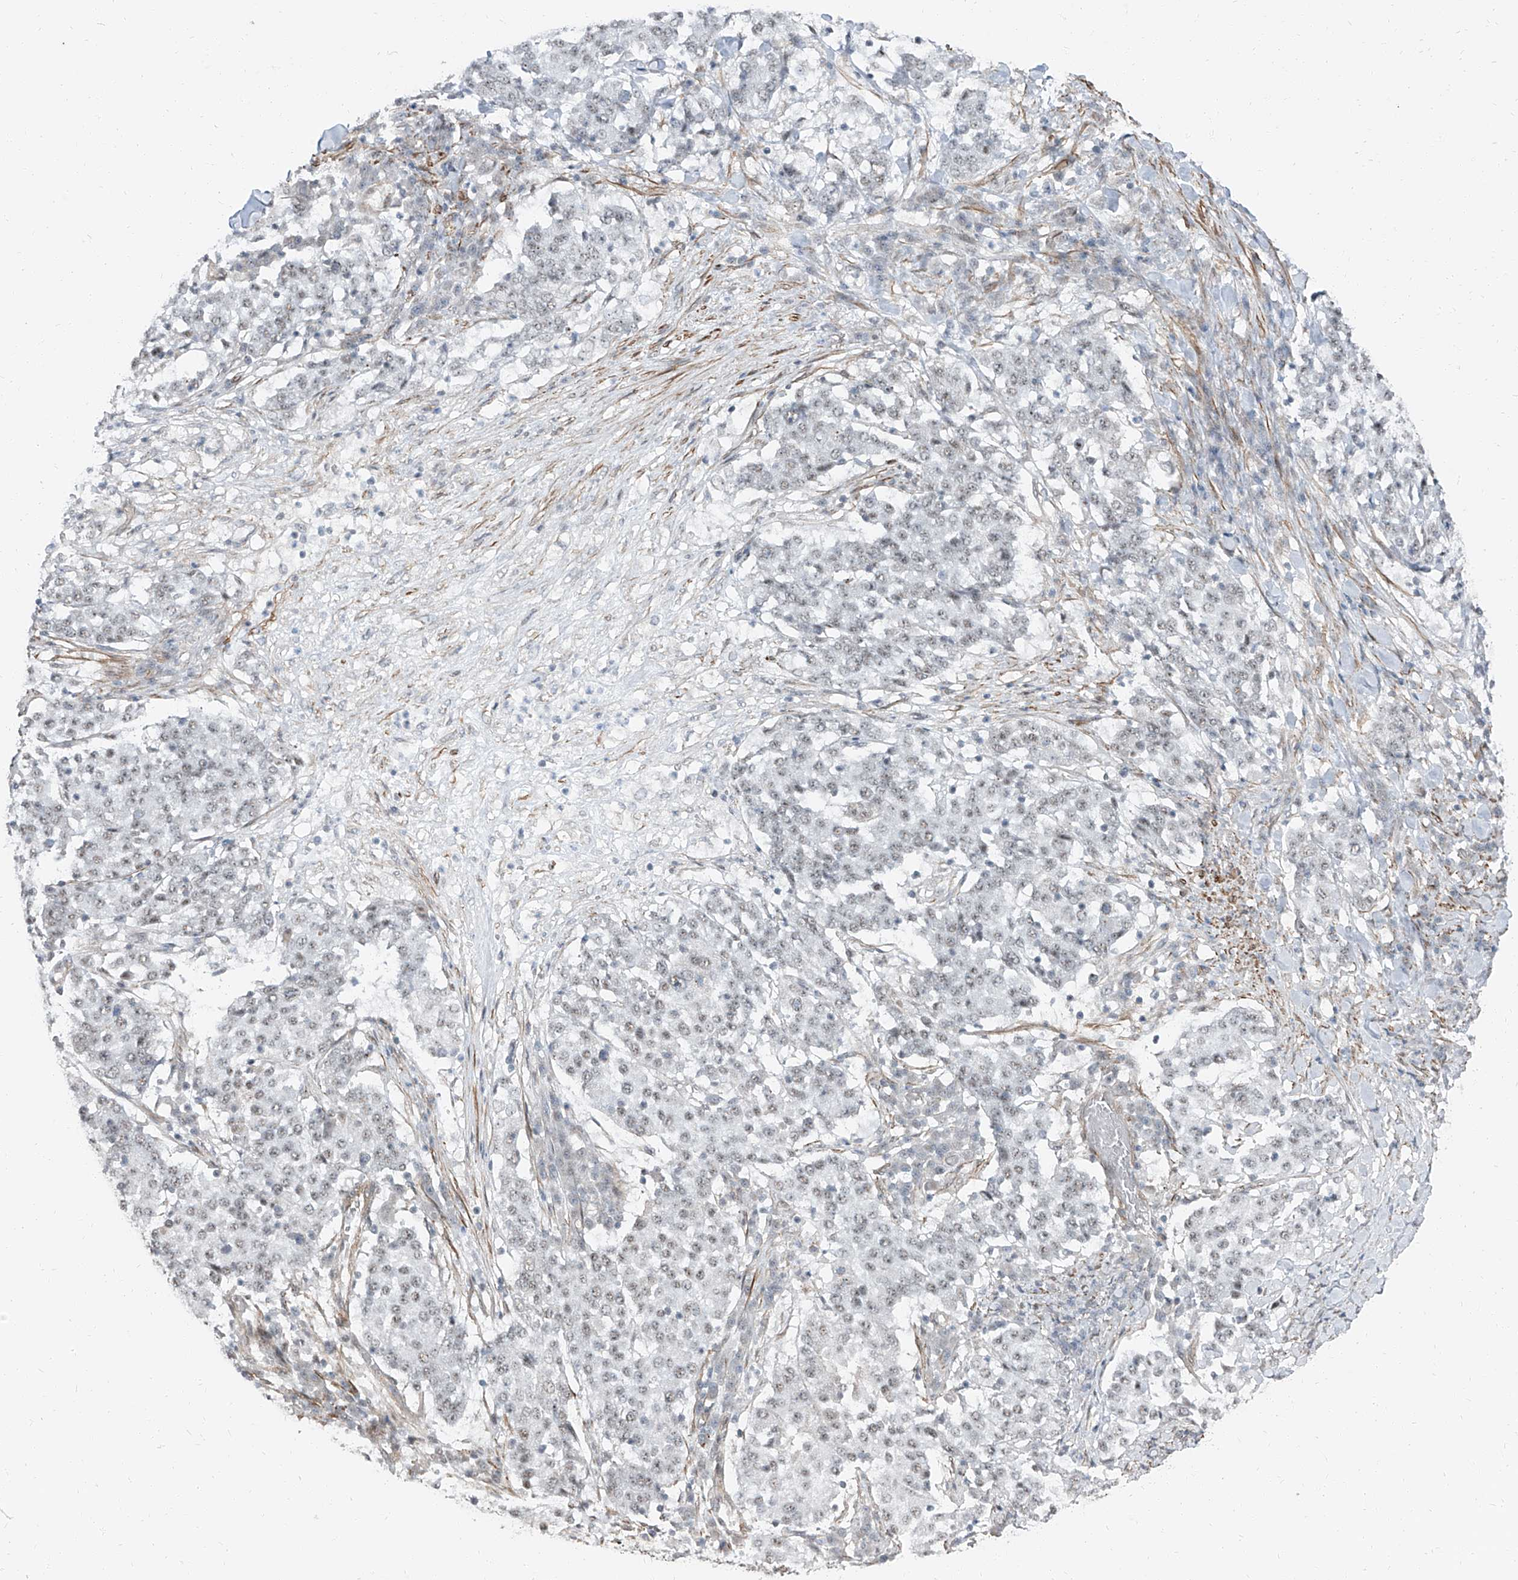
{"staining": {"intensity": "weak", "quantity": "<25%", "location": "nuclear"}, "tissue": "stomach cancer", "cell_type": "Tumor cells", "image_type": "cancer", "snomed": [{"axis": "morphology", "description": "Adenocarcinoma, NOS"}, {"axis": "topography", "description": "Stomach"}], "caption": "Tumor cells show no significant protein positivity in adenocarcinoma (stomach).", "gene": "TXLNB", "patient": {"sex": "male", "age": 59}}